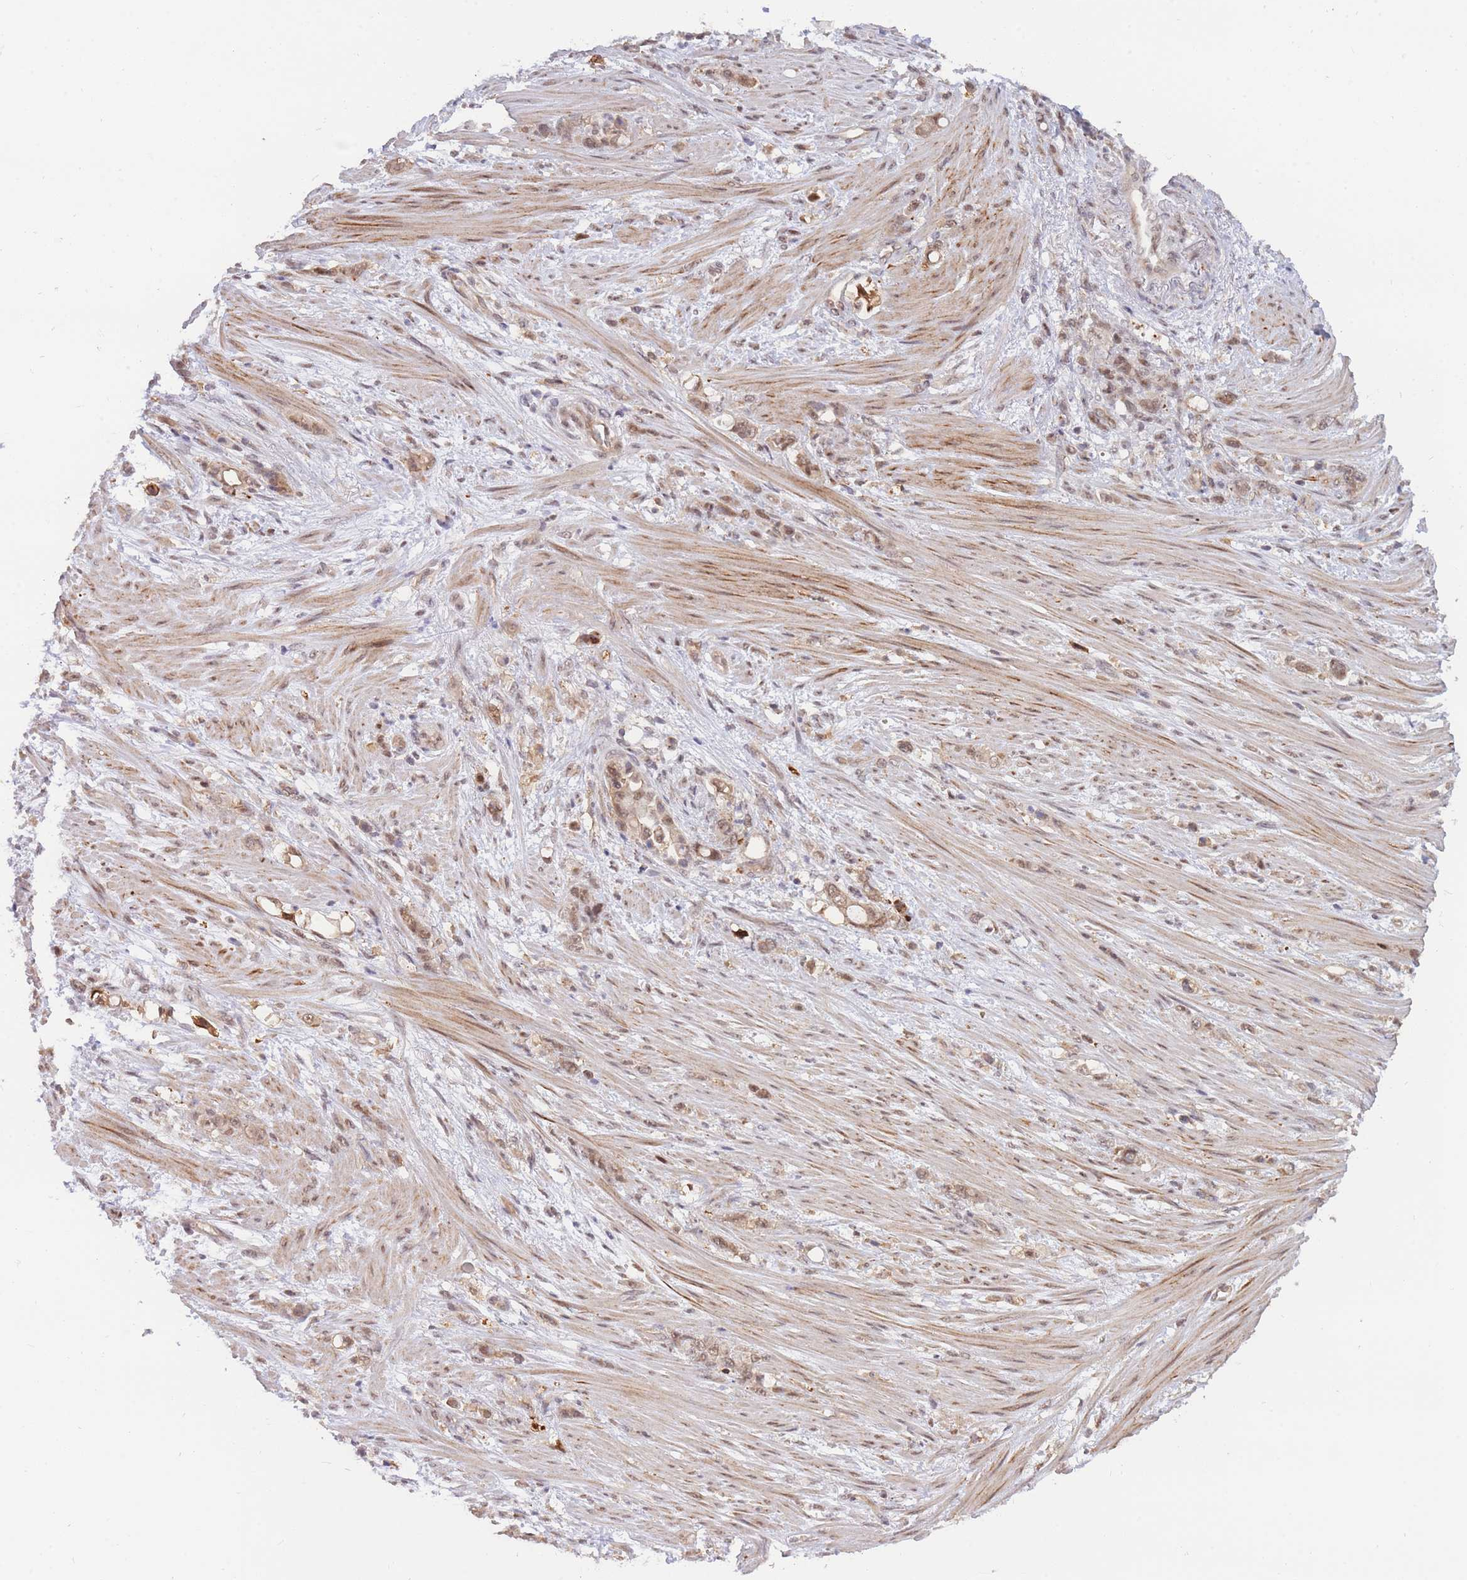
{"staining": {"intensity": "moderate", "quantity": ">75%", "location": "cytoplasmic/membranous,nuclear"}, "tissue": "stomach cancer", "cell_type": "Tumor cells", "image_type": "cancer", "snomed": [{"axis": "morphology", "description": "Normal tissue, NOS"}, {"axis": "morphology", "description": "Adenocarcinoma, NOS"}, {"axis": "topography", "description": "Stomach"}], "caption": "Stomach cancer stained with IHC reveals moderate cytoplasmic/membranous and nuclear staining in about >75% of tumor cells. (DAB (3,3'-diaminobenzidine) IHC with brightfield microscopy, high magnification).", "gene": "BOD1L1", "patient": {"sex": "female", "age": 79}}